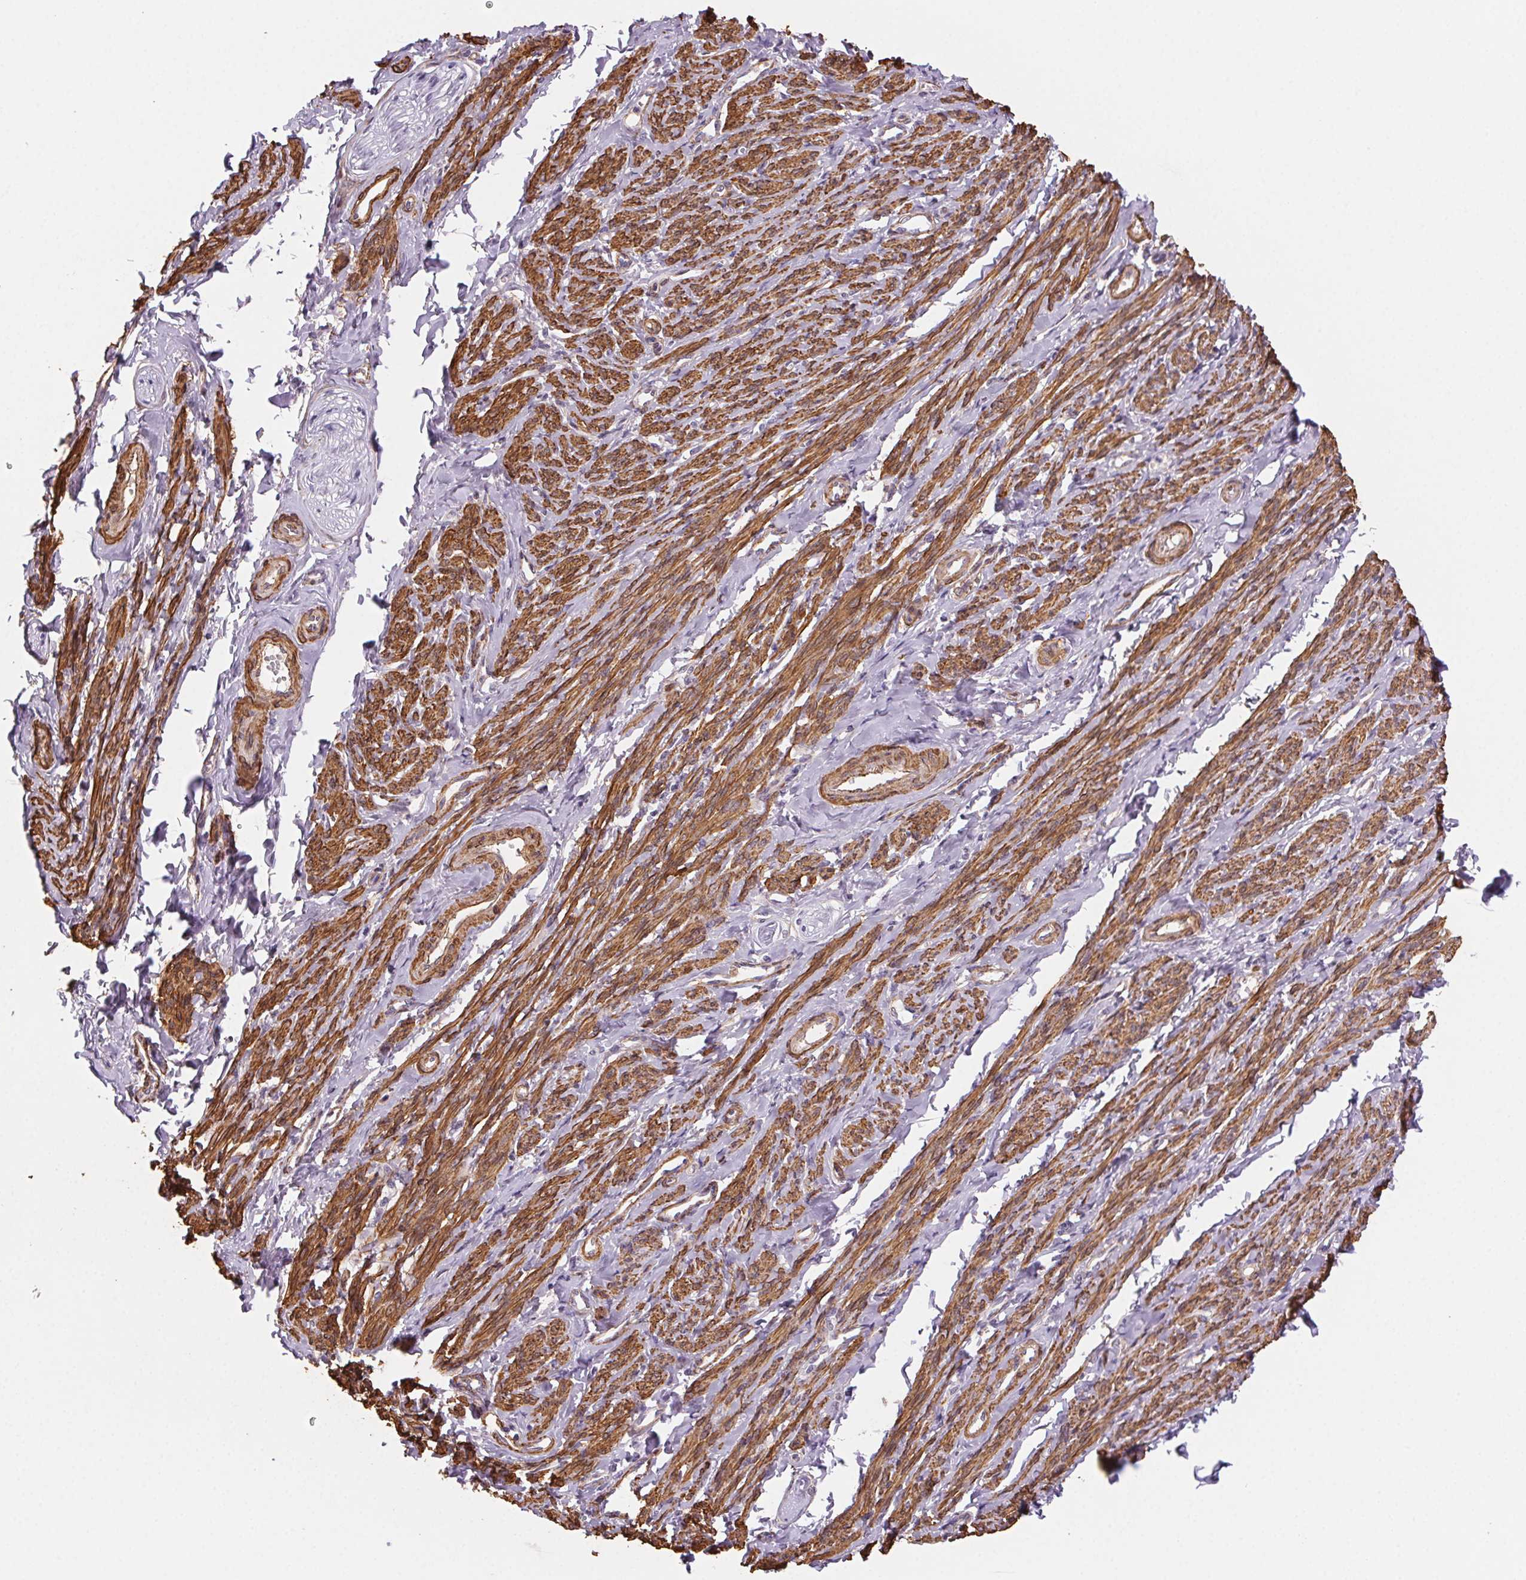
{"staining": {"intensity": "strong", "quantity": ">75%", "location": "cytoplasmic/membranous"}, "tissue": "smooth muscle", "cell_type": "Smooth muscle cells", "image_type": "normal", "snomed": [{"axis": "morphology", "description": "Normal tissue, NOS"}, {"axis": "topography", "description": "Smooth muscle"}], "caption": "An image showing strong cytoplasmic/membranous staining in approximately >75% of smooth muscle cells in benign smooth muscle, as visualized by brown immunohistochemical staining.", "gene": "GPX8", "patient": {"sex": "female", "age": 65}}